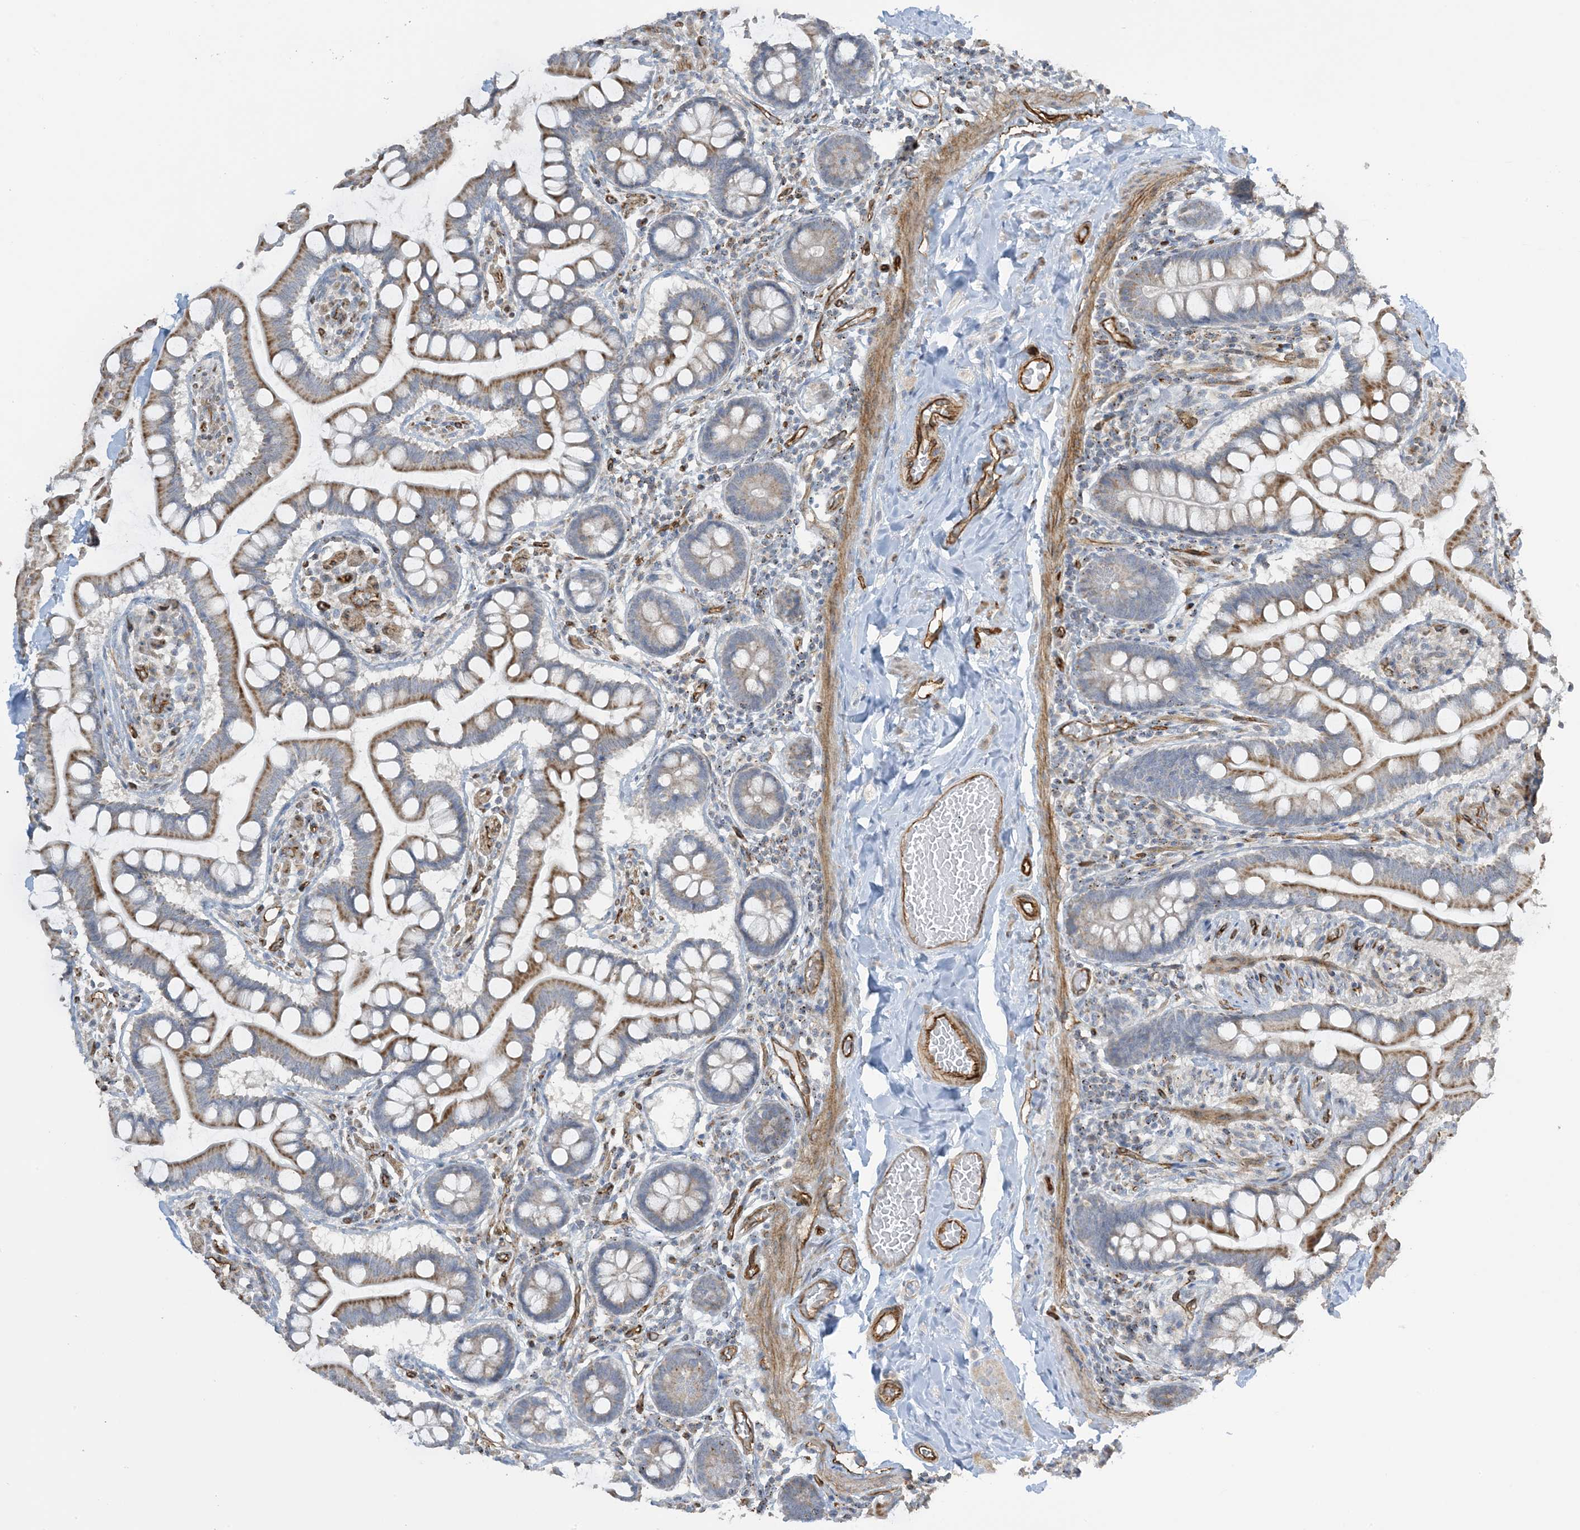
{"staining": {"intensity": "moderate", "quantity": ">75%", "location": "cytoplasmic/membranous"}, "tissue": "small intestine", "cell_type": "Glandular cells", "image_type": "normal", "snomed": [{"axis": "morphology", "description": "Normal tissue, NOS"}, {"axis": "topography", "description": "Small intestine"}], "caption": "Protein expression analysis of normal human small intestine reveals moderate cytoplasmic/membranous positivity in about >75% of glandular cells. The protein is shown in brown color, while the nuclei are stained blue.", "gene": "AGA", "patient": {"sex": "male", "age": 41}}